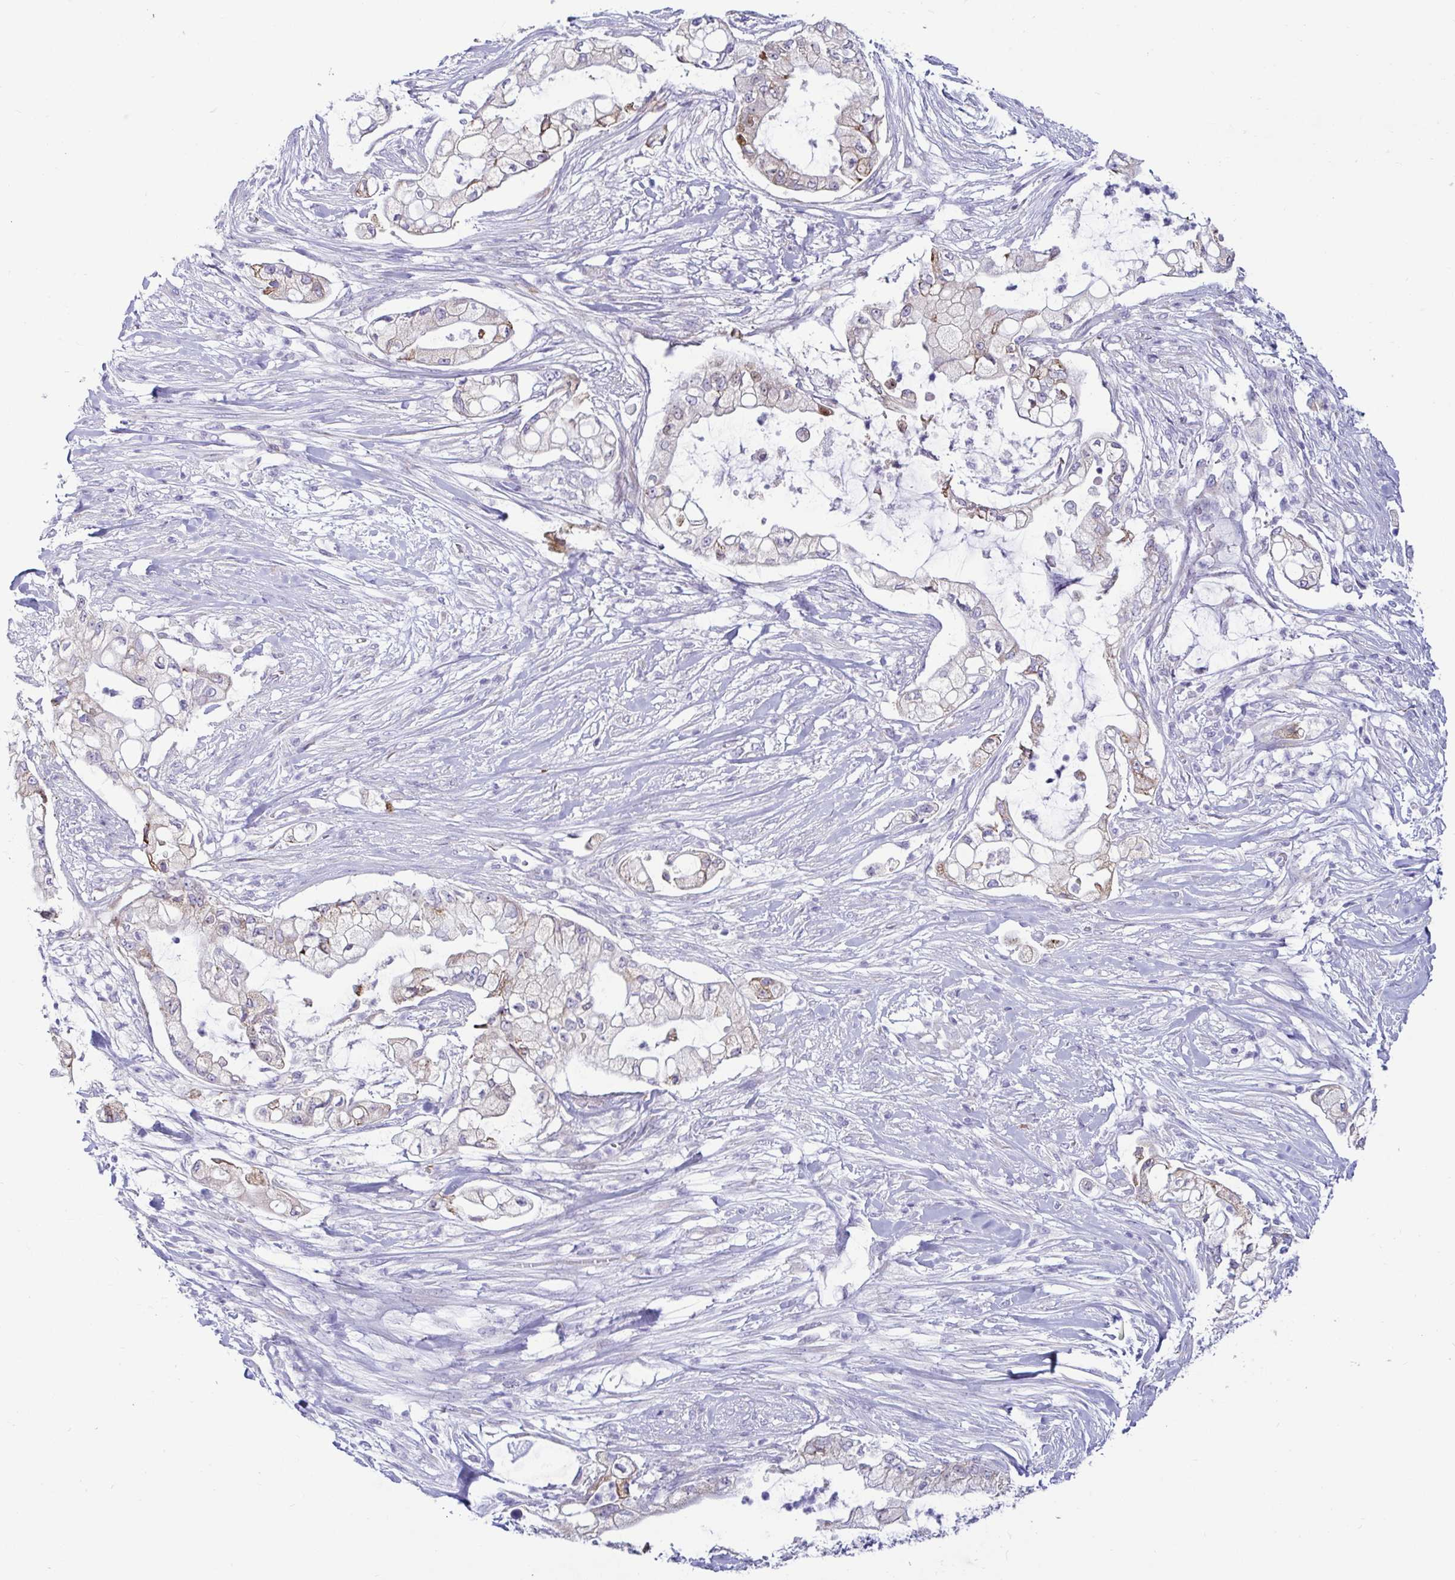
{"staining": {"intensity": "weak", "quantity": "25%-75%", "location": "cytoplasmic/membranous"}, "tissue": "pancreatic cancer", "cell_type": "Tumor cells", "image_type": "cancer", "snomed": [{"axis": "morphology", "description": "Adenocarcinoma, NOS"}, {"axis": "topography", "description": "Pancreas"}], "caption": "This micrograph reveals immunohistochemistry staining of pancreatic cancer (adenocarcinoma), with low weak cytoplasmic/membranous positivity in approximately 25%-75% of tumor cells.", "gene": "TFPI2", "patient": {"sex": "female", "age": 69}}